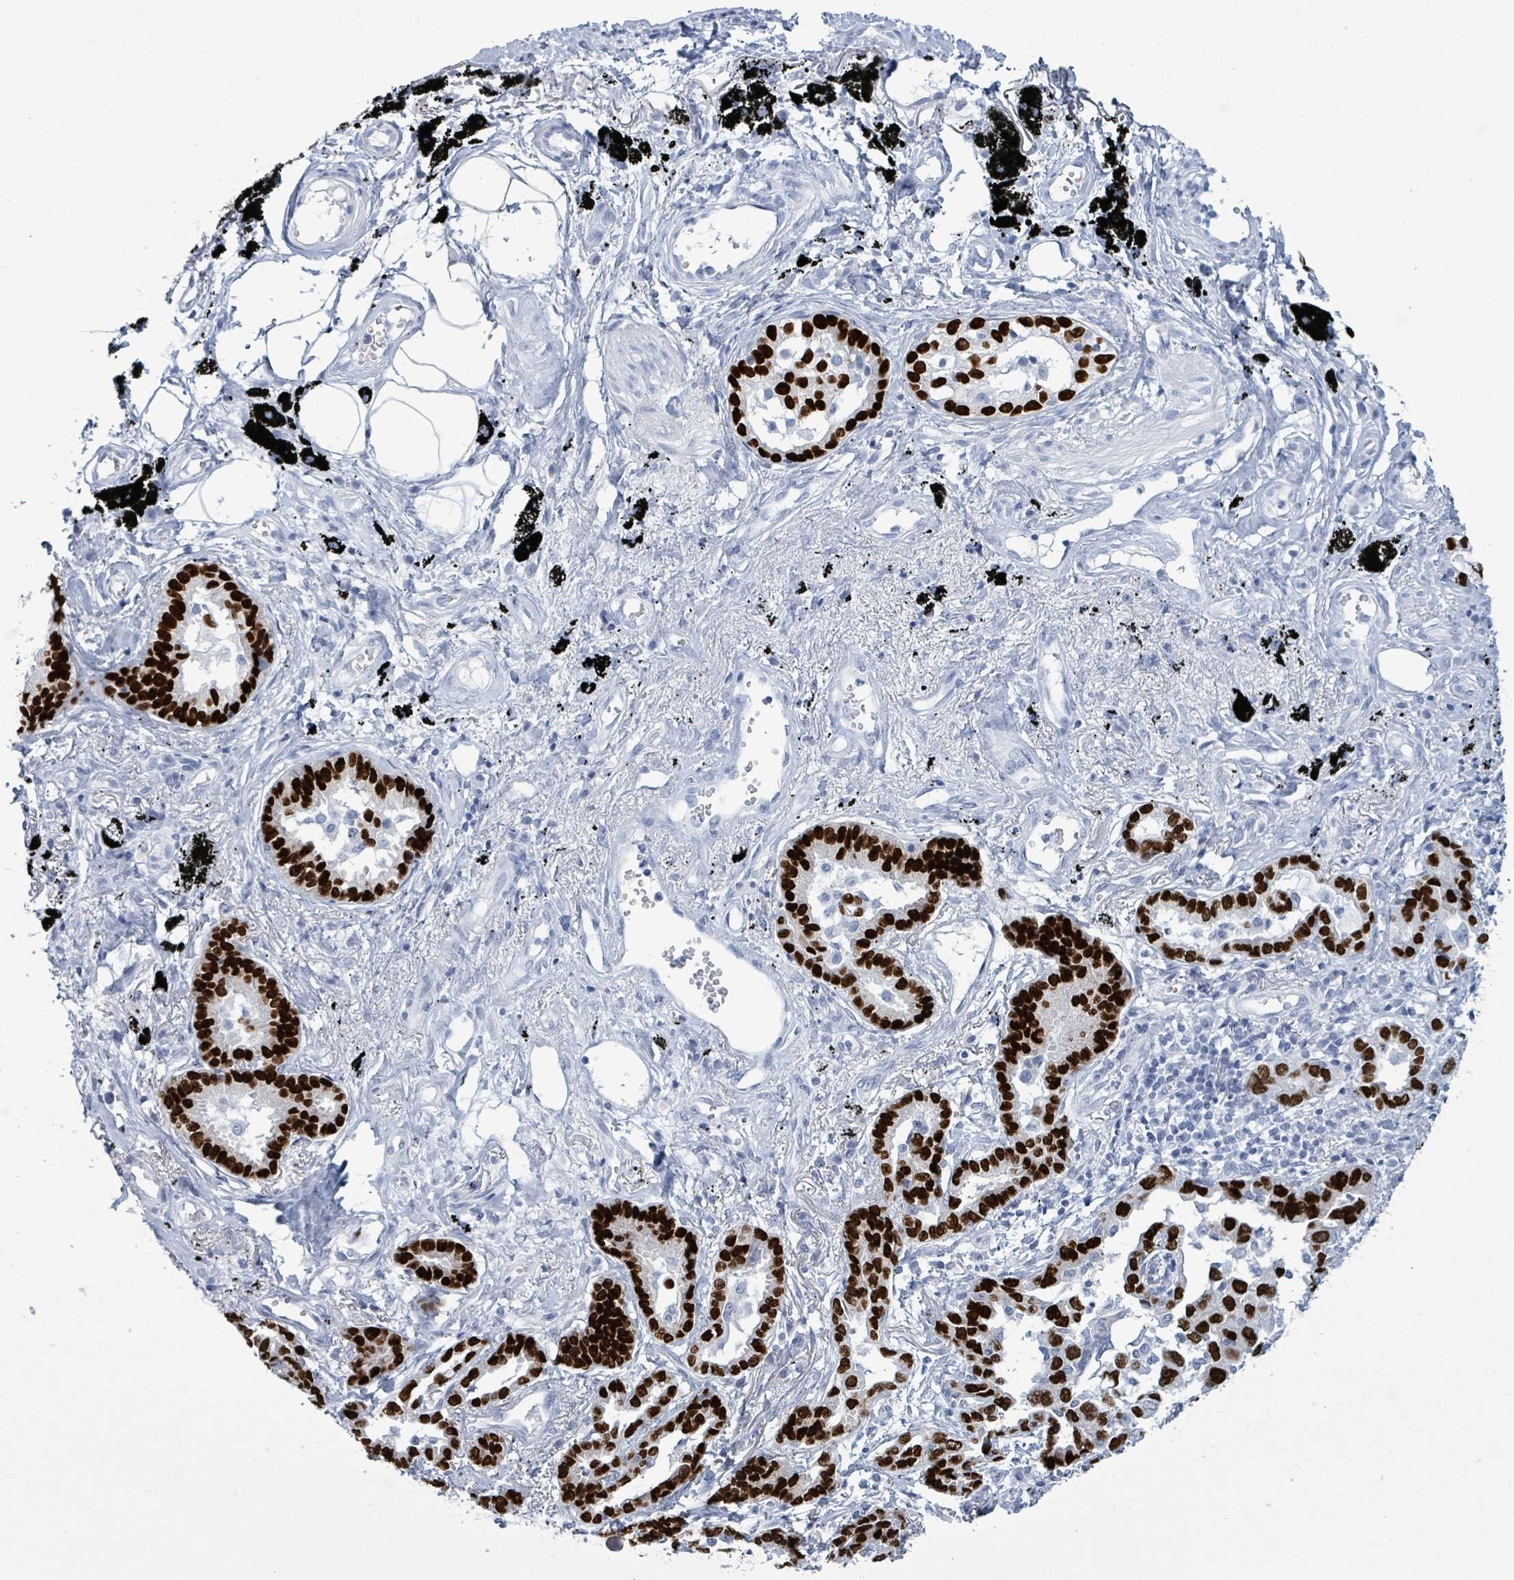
{"staining": {"intensity": "strong", "quantity": ">75%", "location": "nuclear"}, "tissue": "lung cancer", "cell_type": "Tumor cells", "image_type": "cancer", "snomed": [{"axis": "morphology", "description": "Adenocarcinoma, NOS"}, {"axis": "topography", "description": "Lung"}], "caption": "Adenocarcinoma (lung) stained for a protein (brown) displays strong nuclear positive expression in approximately >75% of tumor cells.", "gene": "NKX2-1", "patient": {"sex": "male", "age": 67}}